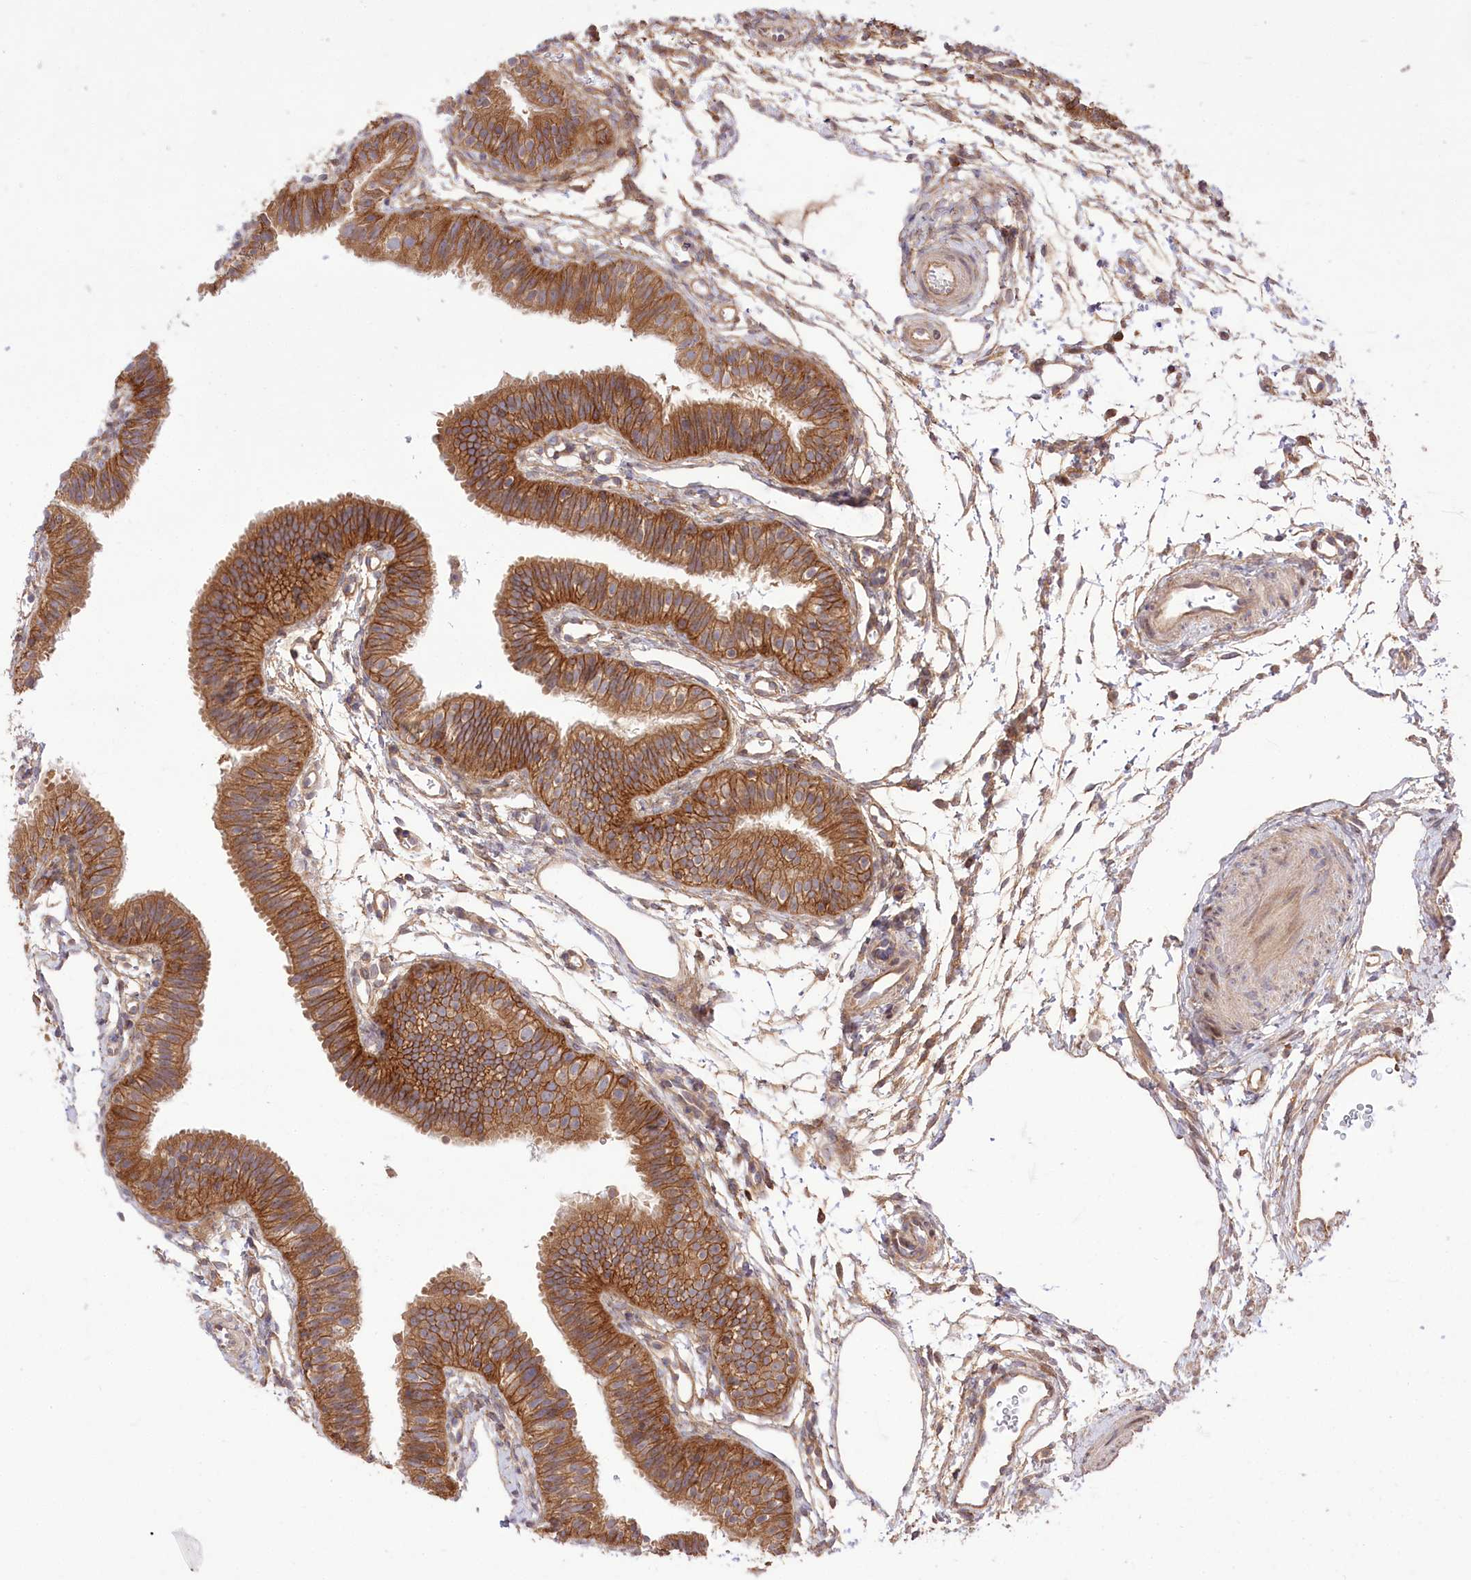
{"staining": {"intensity": "strong", "quantity": ">75%", "location": "cytoplasmic/membranous"}, "tissue": "fallopian tube", "cell_type": "Glandular cells", "image_type": "normal", "snomed": [{"axis": "morphology", "description": "Normal tissue, NOS"}, {"axis": "topography", "description": "Fallopian tube"}], "caption": "IHC (DAB) staining of benign human fallopian tube displays strong cytoplasmic/membranous protein positivity in approximately >75% of glandular cells. (IHC, brightfield microscopy, high magnification).", "gene": "XYLB", "patient": {"sex": "female", "age": 35}}